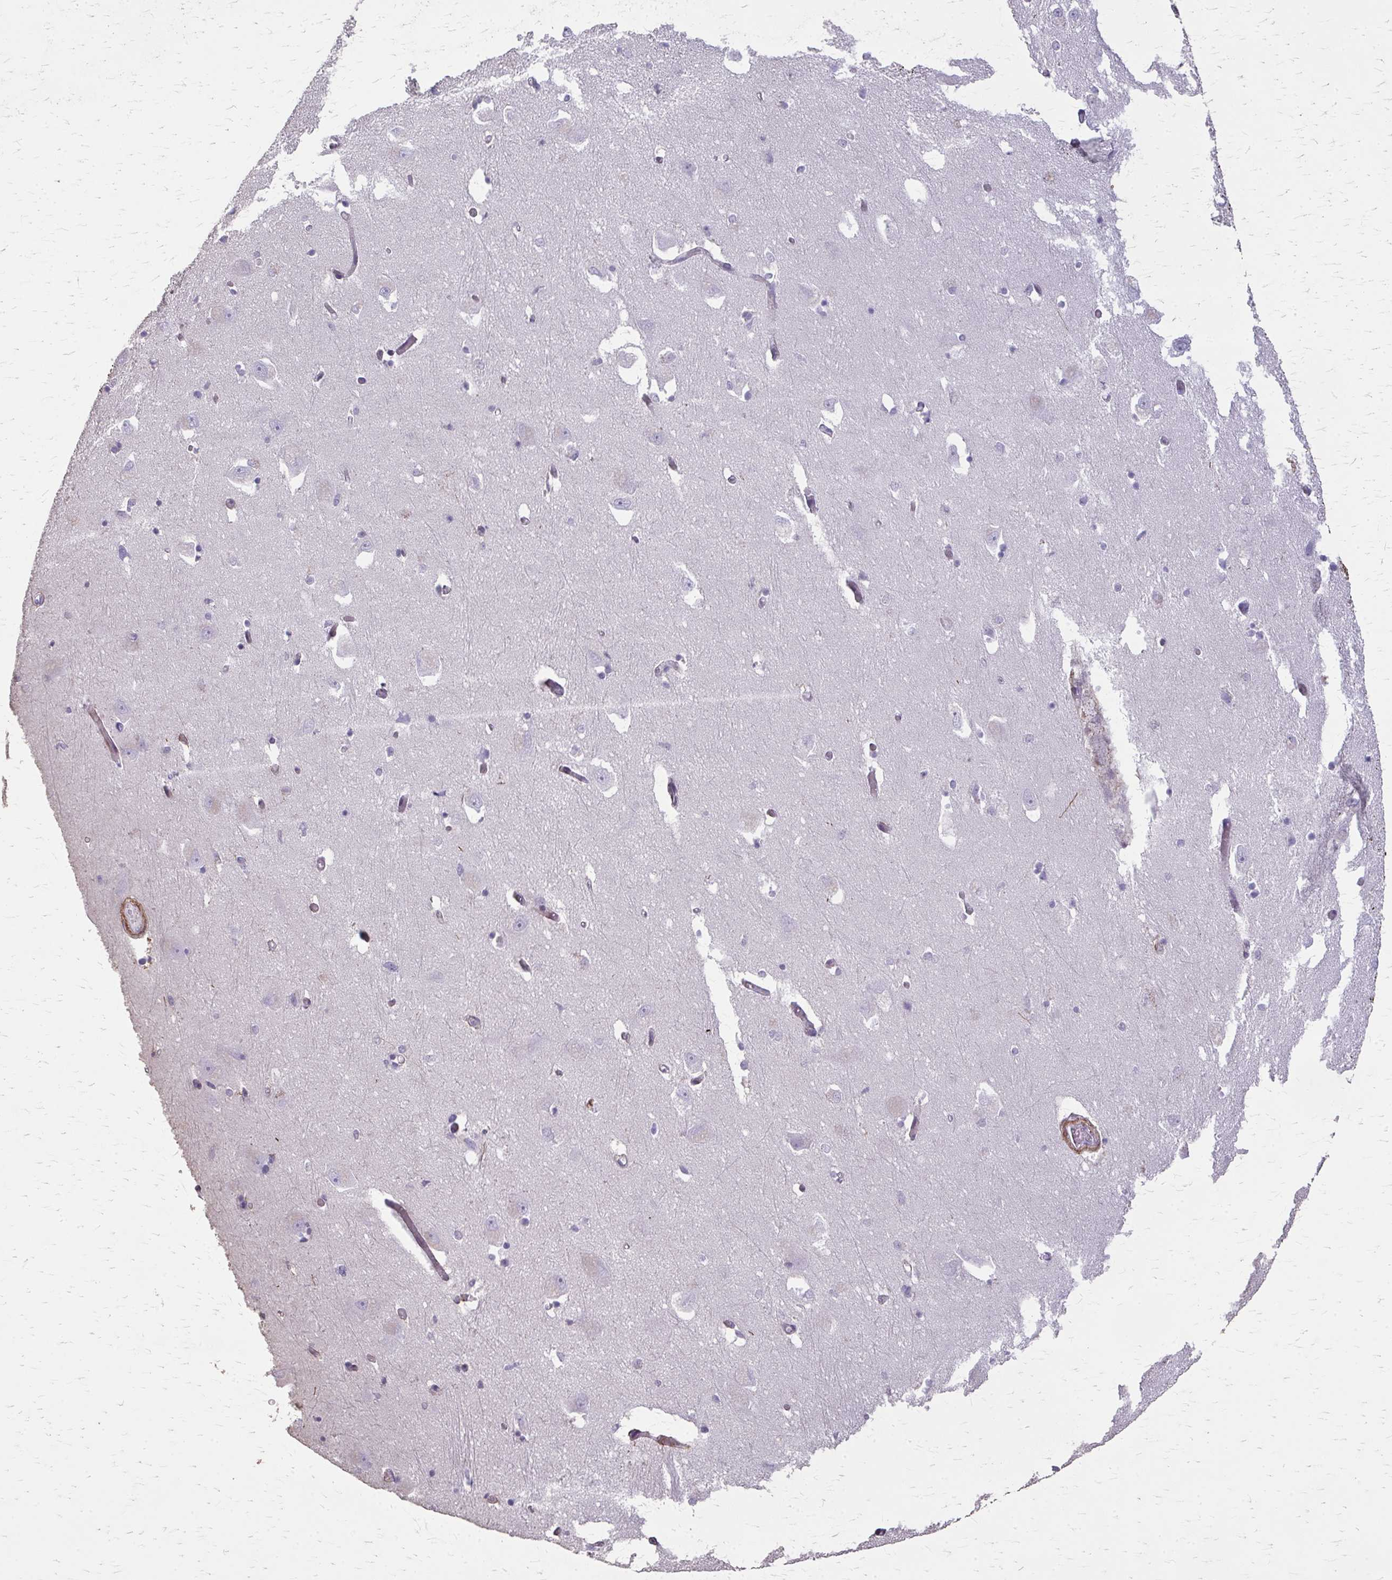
{"staining": {"intensity": "strong", "quantity": "<25%", "location": "cytoplasmic/membranous"}, "tissue": "caudate", "cell_type": "Glial cells", "image_type": "normal", "snomed": [{"axis": "morphology", "description": "Normal tissue, NOS"}, {"axis": "topography", "description": "Lateral ventricle wall"}, {"axis": "topography", "description": "Hippocampus"}], "caption": "Glial cells display strong cytoplasmic/membranous expression in about <25% of cells in normal caudate.", "gene": "TENM4", "patient": {"sex": "female", "age": 63}}